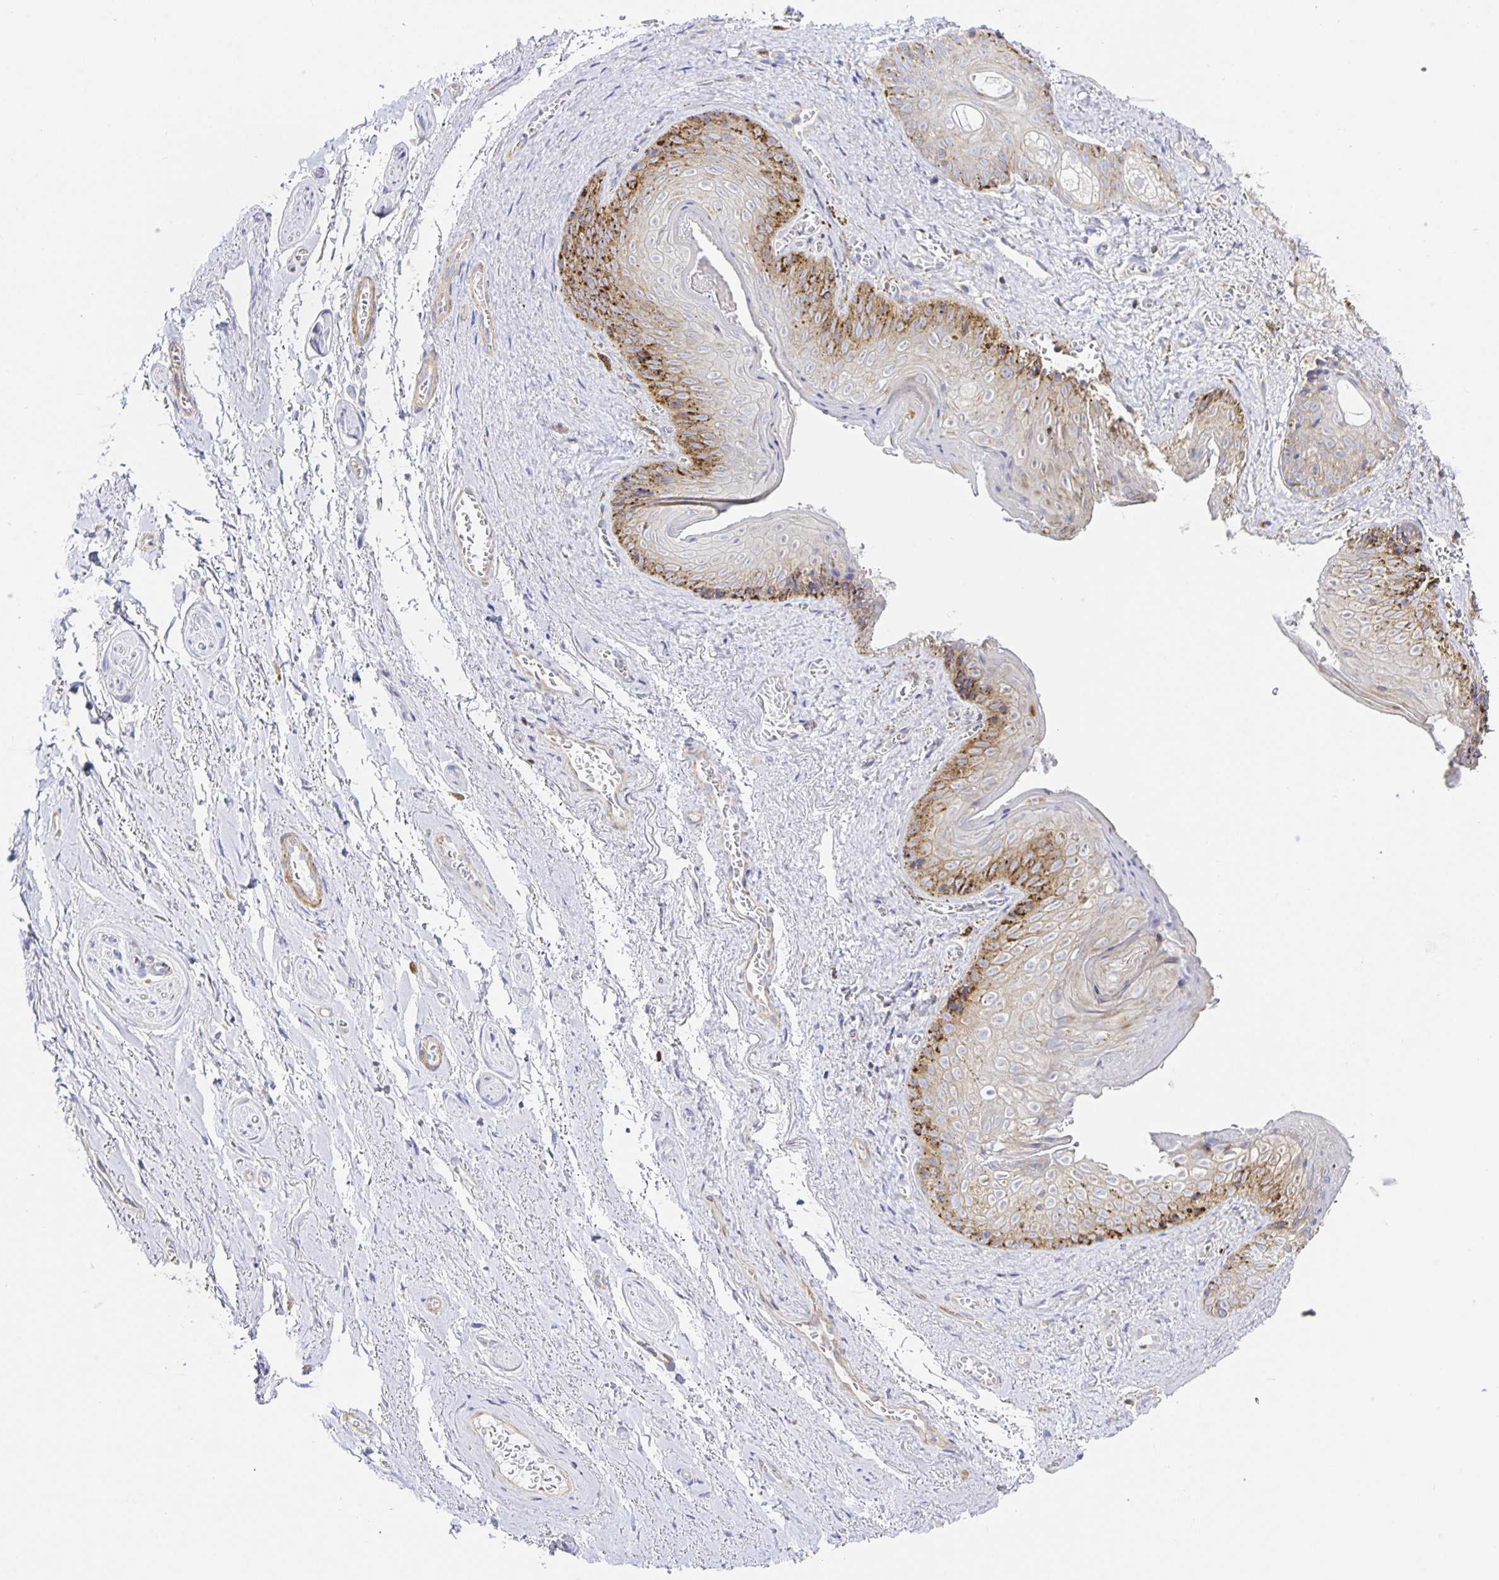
{"staining": {"intensity": "moderate", "quantity": "<25%", "location": "cytoplasmic/membranous"}, "tissue": "vagina", "cell_type": "Squamous epithelial cells", "image_type": "normal", "snomed": [{"axis": "morphology", "description": "Normal tissue, NOS"}, {"axis": "topography", "description": "Vulva"}, {"axis": "topography", "description": "Vagina"}, {"axis": "topography", "description": "Peripheral nerve tissue"}], "caption": "This image shows normal vagina stained with immunohistochemistry to label a protein in brown. The cytoplasmic/membranous of squamous epithelial cells show moderate positivity for the protein. Nuclei are counter-stained blue.", "gene": "FLRT3", "patient": {"sex": "female", "age": 66}}